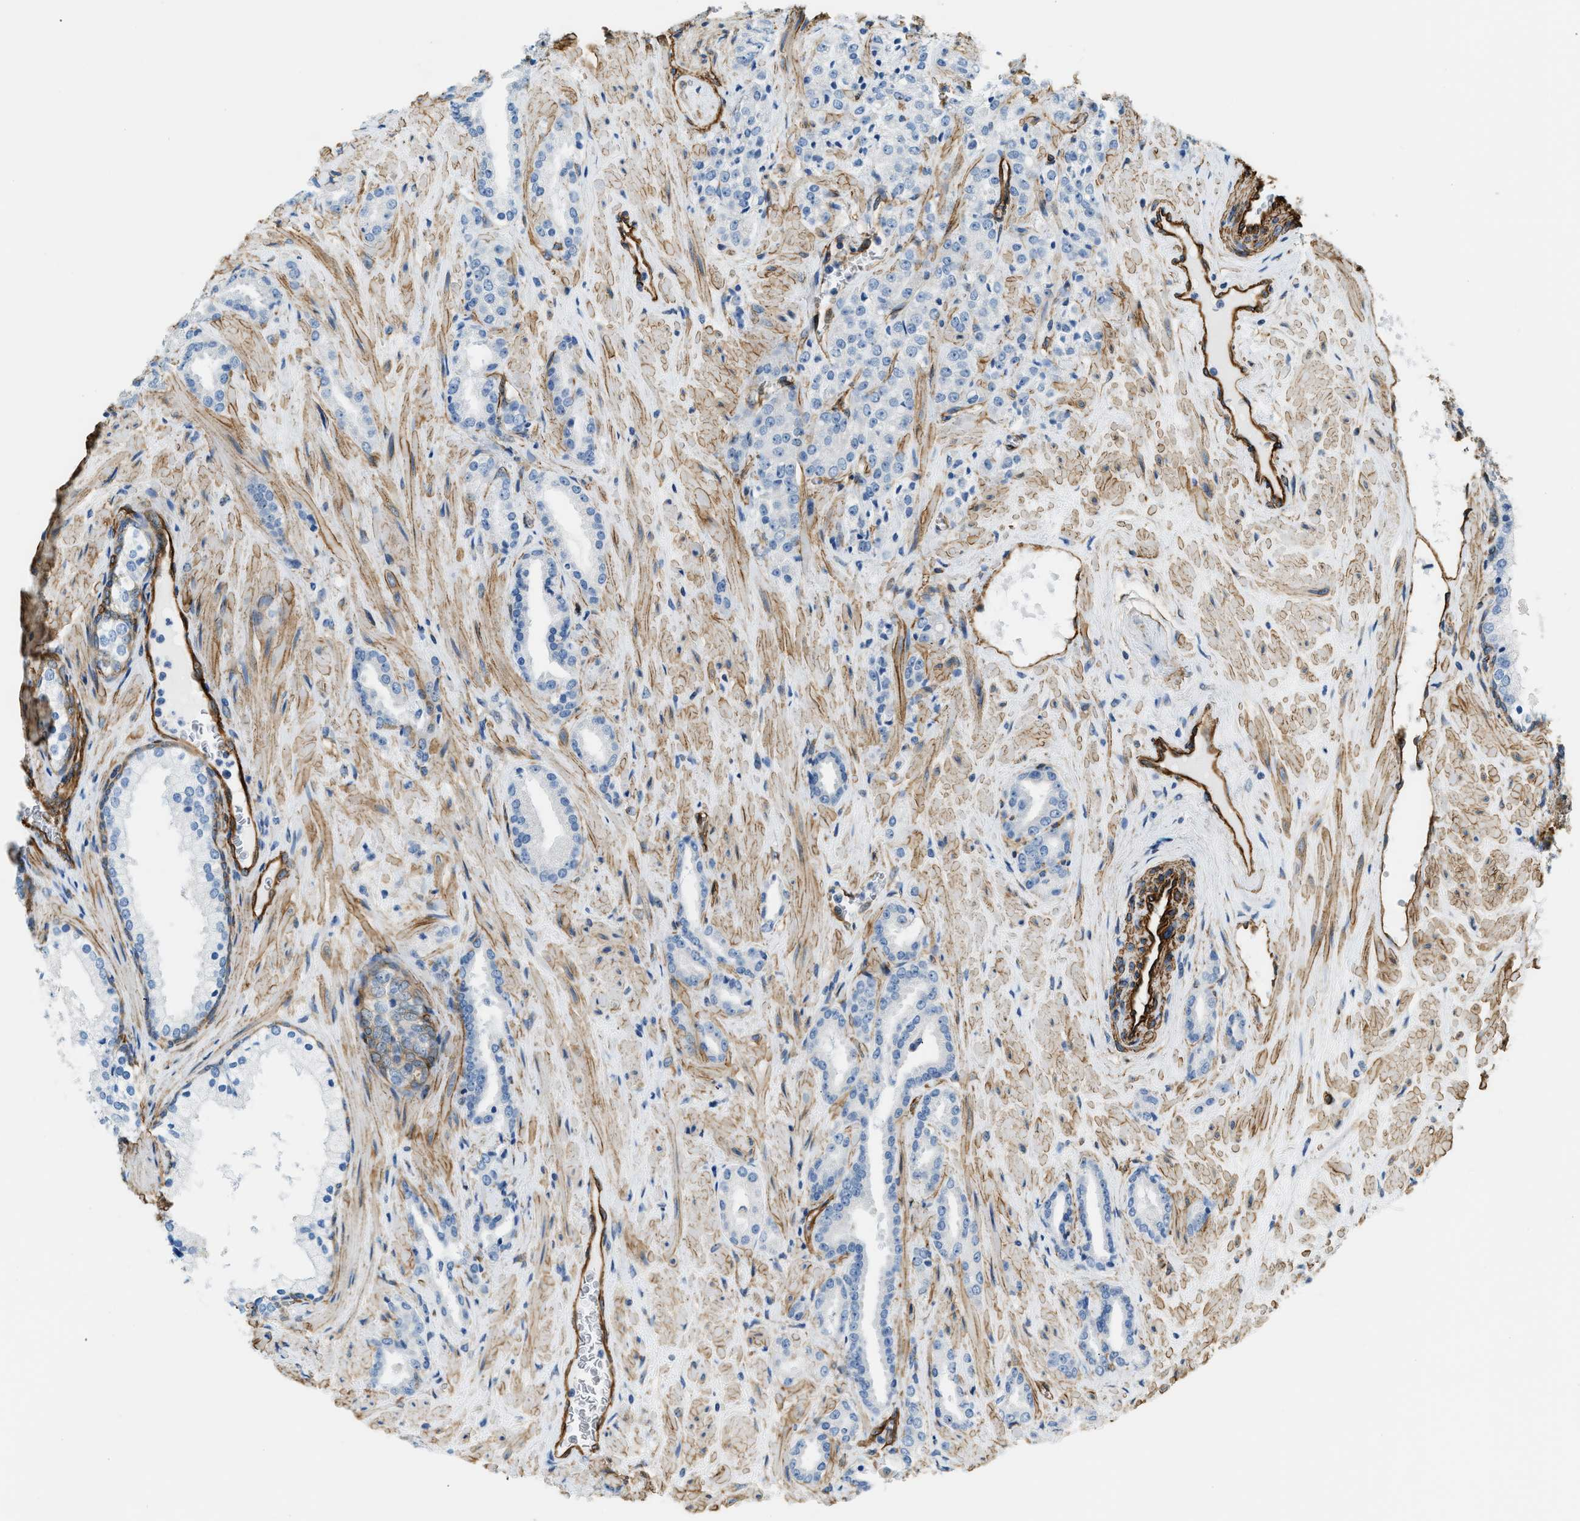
{"staining": {"intensity": "negative", "quantity": "none", "location": "none"}, "tissue": "prostate cancer", "cell_type": "Tumor cells", "image_type": "cancer", "snomed": [{"axis": "morphology", "description": "Adenocarcinoma, High grade"}, {"axis": "topography", "description": "Prostate"}], "caption": "The micrograph demonstrates no significant positivity in tumor cells of prostate cancer (adenocarcinoma (high-grade)).", "gene": "TMEM43", "patient": {"sex": "male", "age": 64}}